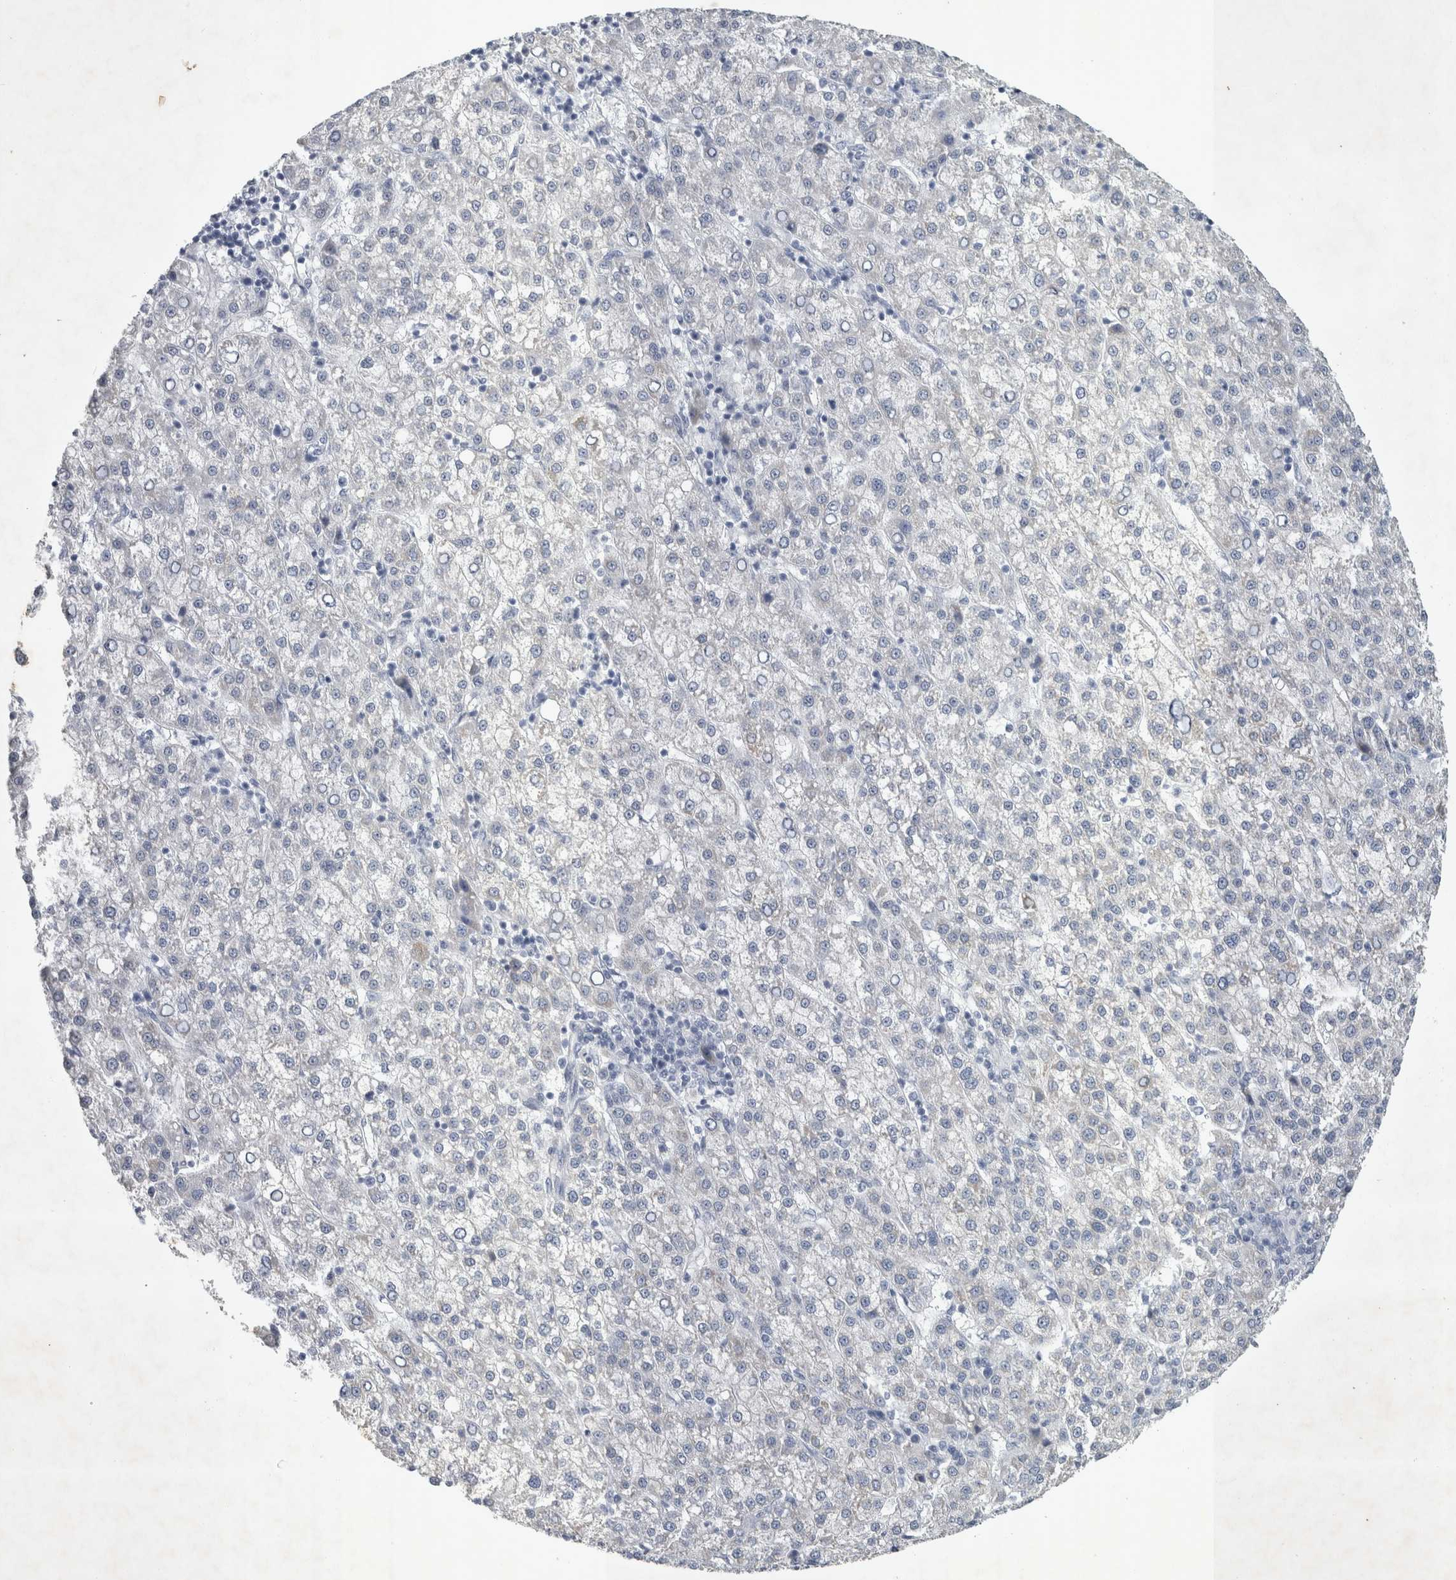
{"staining": {"intensity": "negative", "quantity": "none", "location": "none"}, "tissue": "liver cancer", "cell_type": "Tumor cells", "image_type": "cancer", "snomed": [{"axis": "morphology", "description": "Carcinoma, Hepatocellular, NOS"}, {"axis": "topography", "description": "Liver"}], "caption": "The photomicrograph shows no significant positivity in tumor cells of liver cancer.", "gene": "FXYD7", "patient": {"sex": "female", "age": 58}}